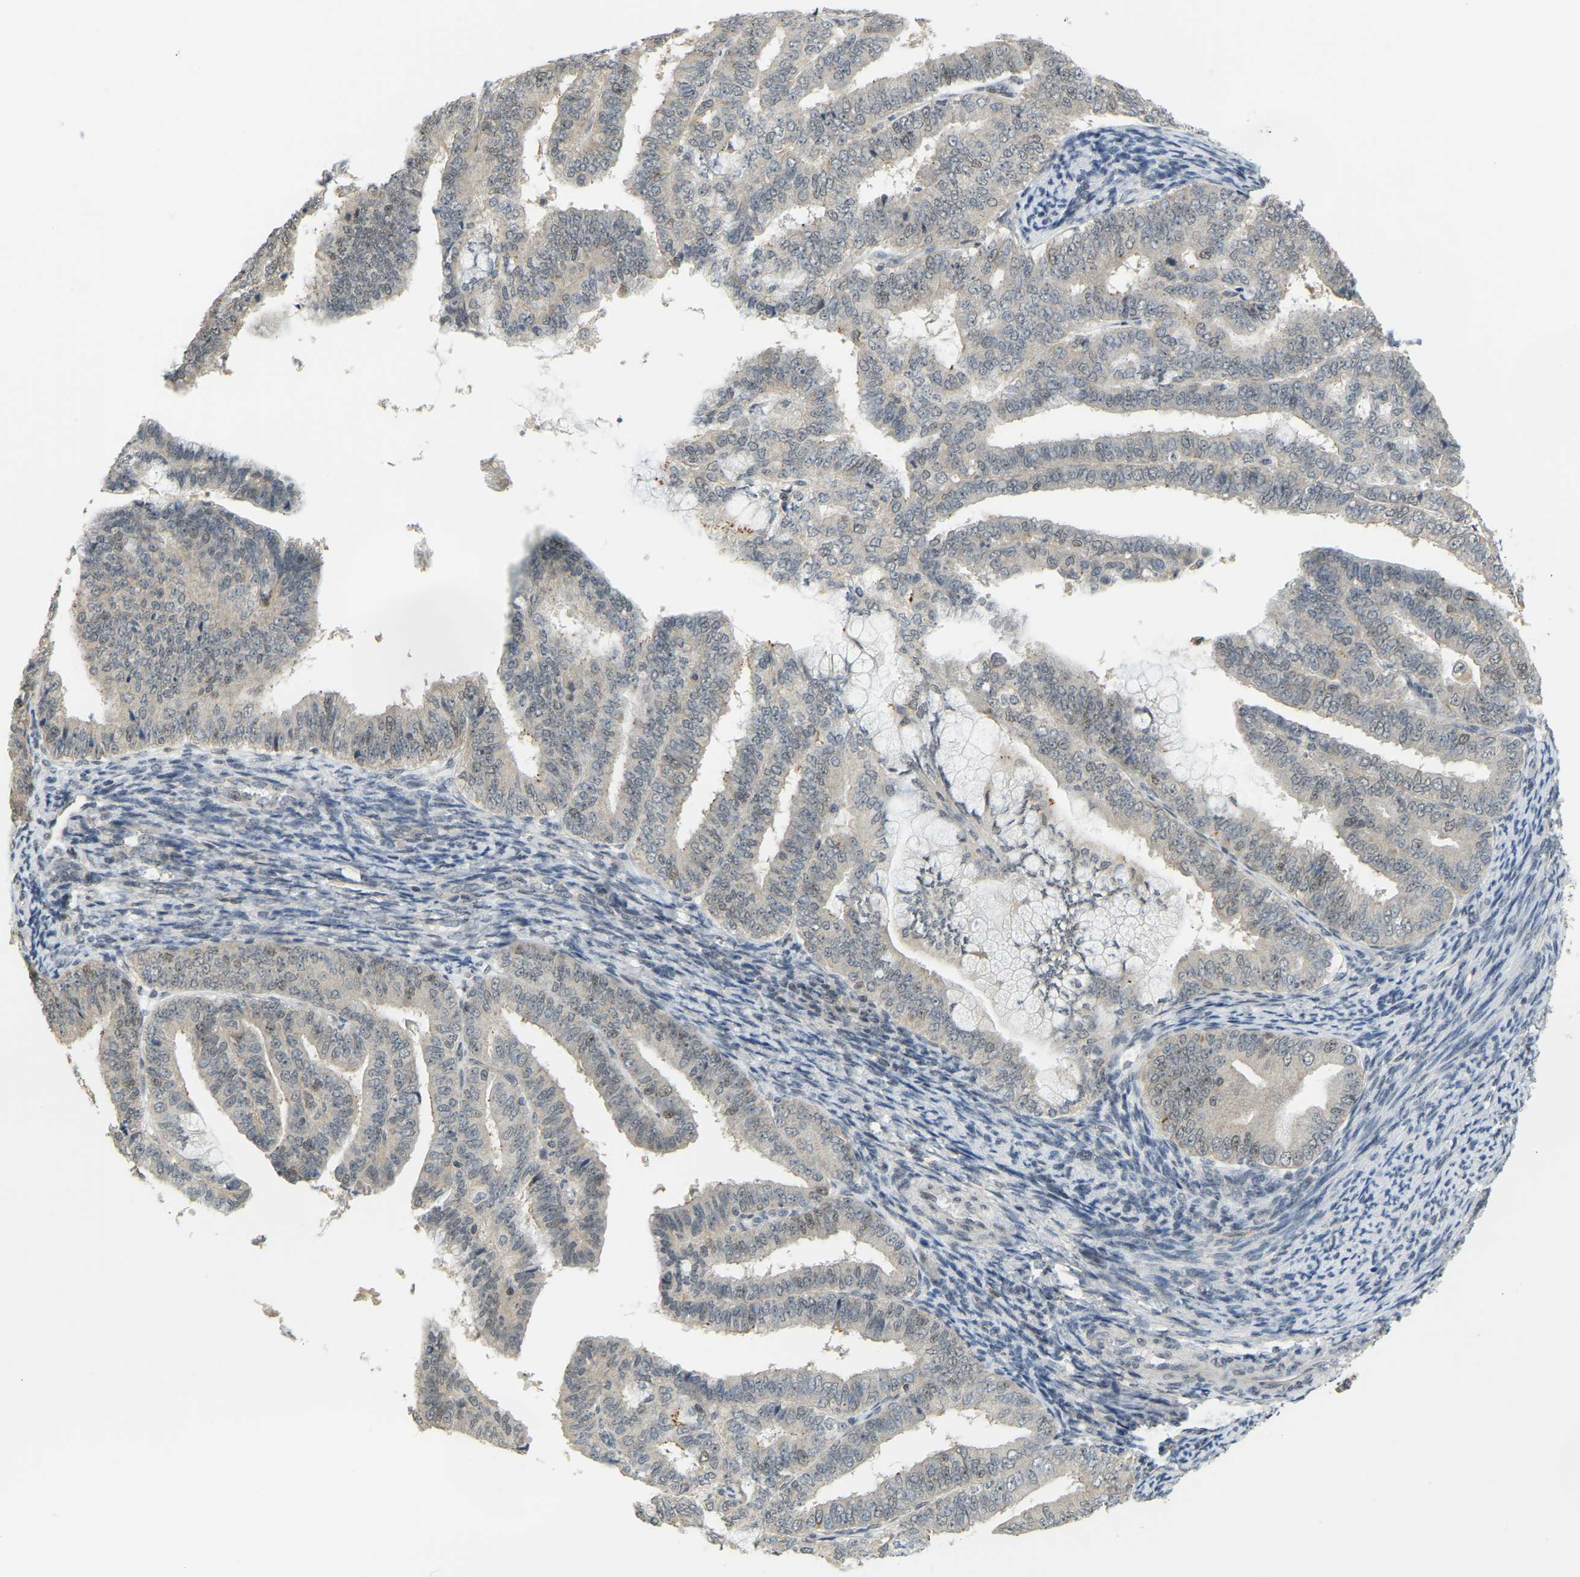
{"staining": {"intensity": "moderate", "quantity": "<25%", "location": "nuclear"}, "tissue": "endometrial cancer", "cell_type": "Tumor cells", "image_type": "cancer", "snomed": [{"axis": "morphology", "description": "Adenocarcinoma, NOS"}, {"axis": "topography", "description": "Endometrium"}], "caption": "Moderate nuclear expression for a protein is appreciated in about <25% of tumor cells of endometrial cancer using IHC.", "gene": "BRF2", "patient": {"sex": "female", "age": 63}}